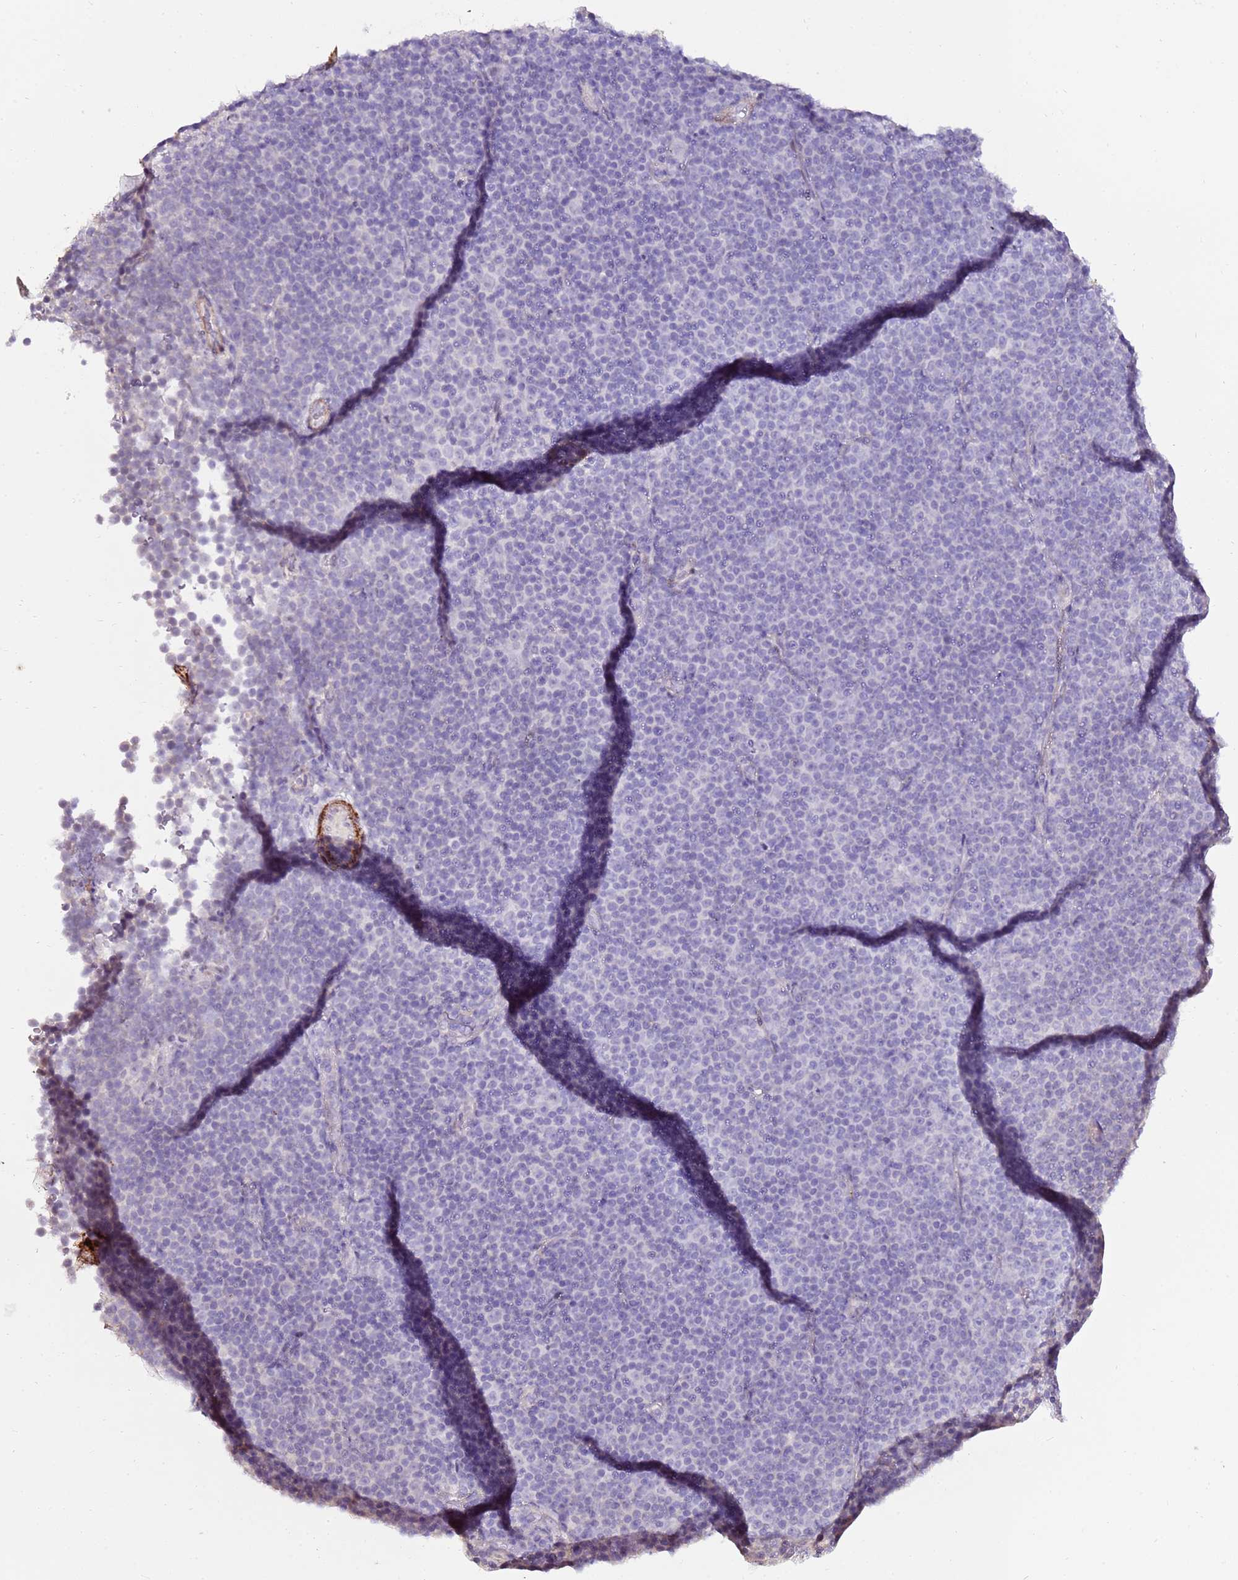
{"staining": {"intensity": "negative", "quantity": "none", "location": "none"}, "tissue": "lymphoma", "cell_type": "Tumor cells", "image_type": "cancer", "snomed": [{"axis": "morphology", "description": "Malignant lymphoma, non-Hodgkin's type, Low grade"}, {"axis": "topography", "description": "Lymph node"}], "caption": "Tumor cells are negative for brown protein staining in malignant lymphoma, non-Hodgkin's type (low-grade).", "gene": "ART5", "patient": {"sex": "female", "age": 67}}